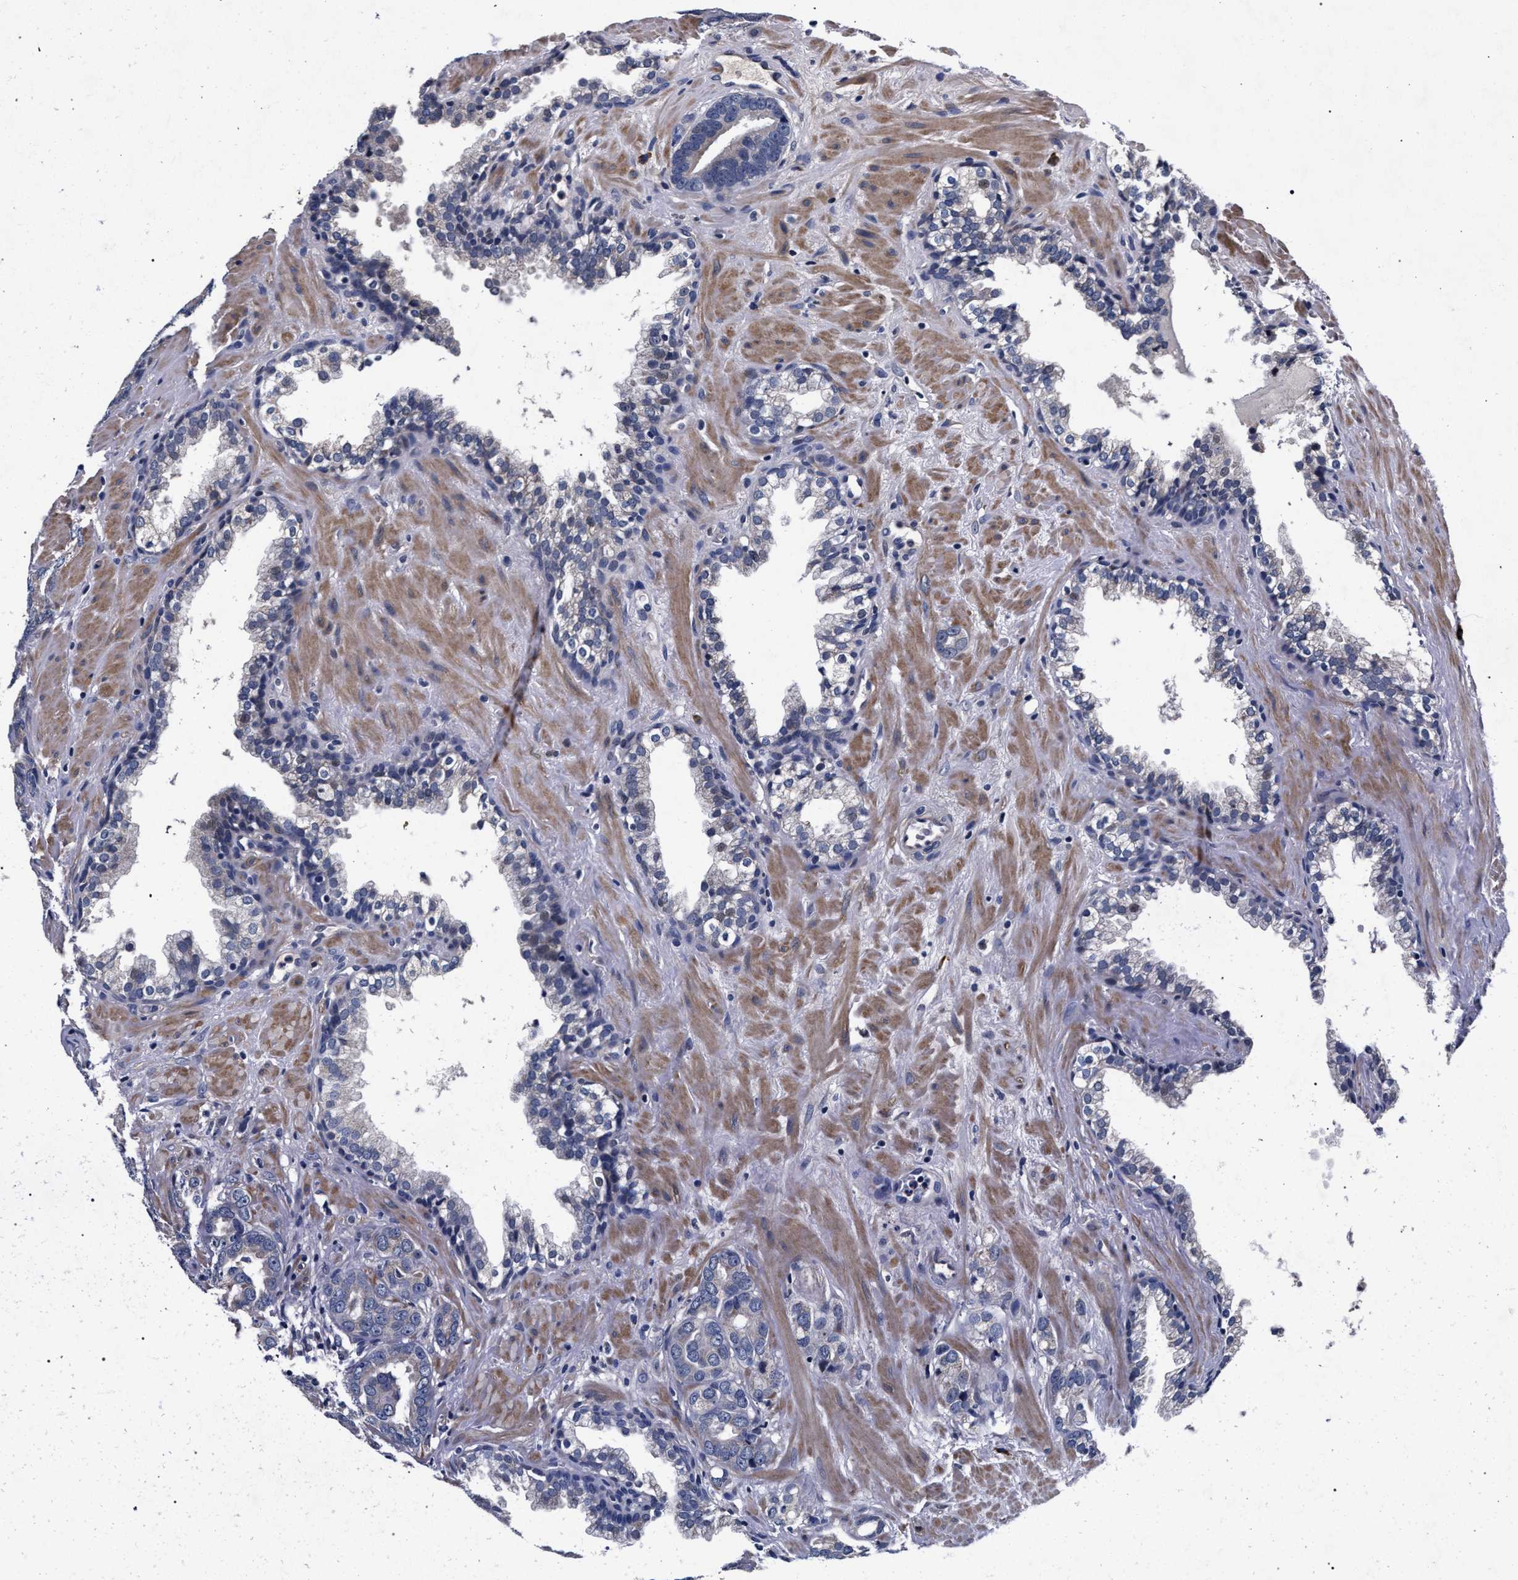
{"staining": {"intensity": "negative", "quantity": "none", "location": "none"}, "tissue": "prostate cancer", "cell_type": "Tumor cells", "image_type": "cancer", "snomed": [{"axis": "morphology", "description": "Adenocarcinoma, Low grade"}, {"axis": "topography", "description": "Prostate"}], "caption": "Tumor cells show no significant protein expression in prostate adenocarcinoma (low-grade).", "gene": "CFAP95", "patient": {"sex": "male", "age": 59}}